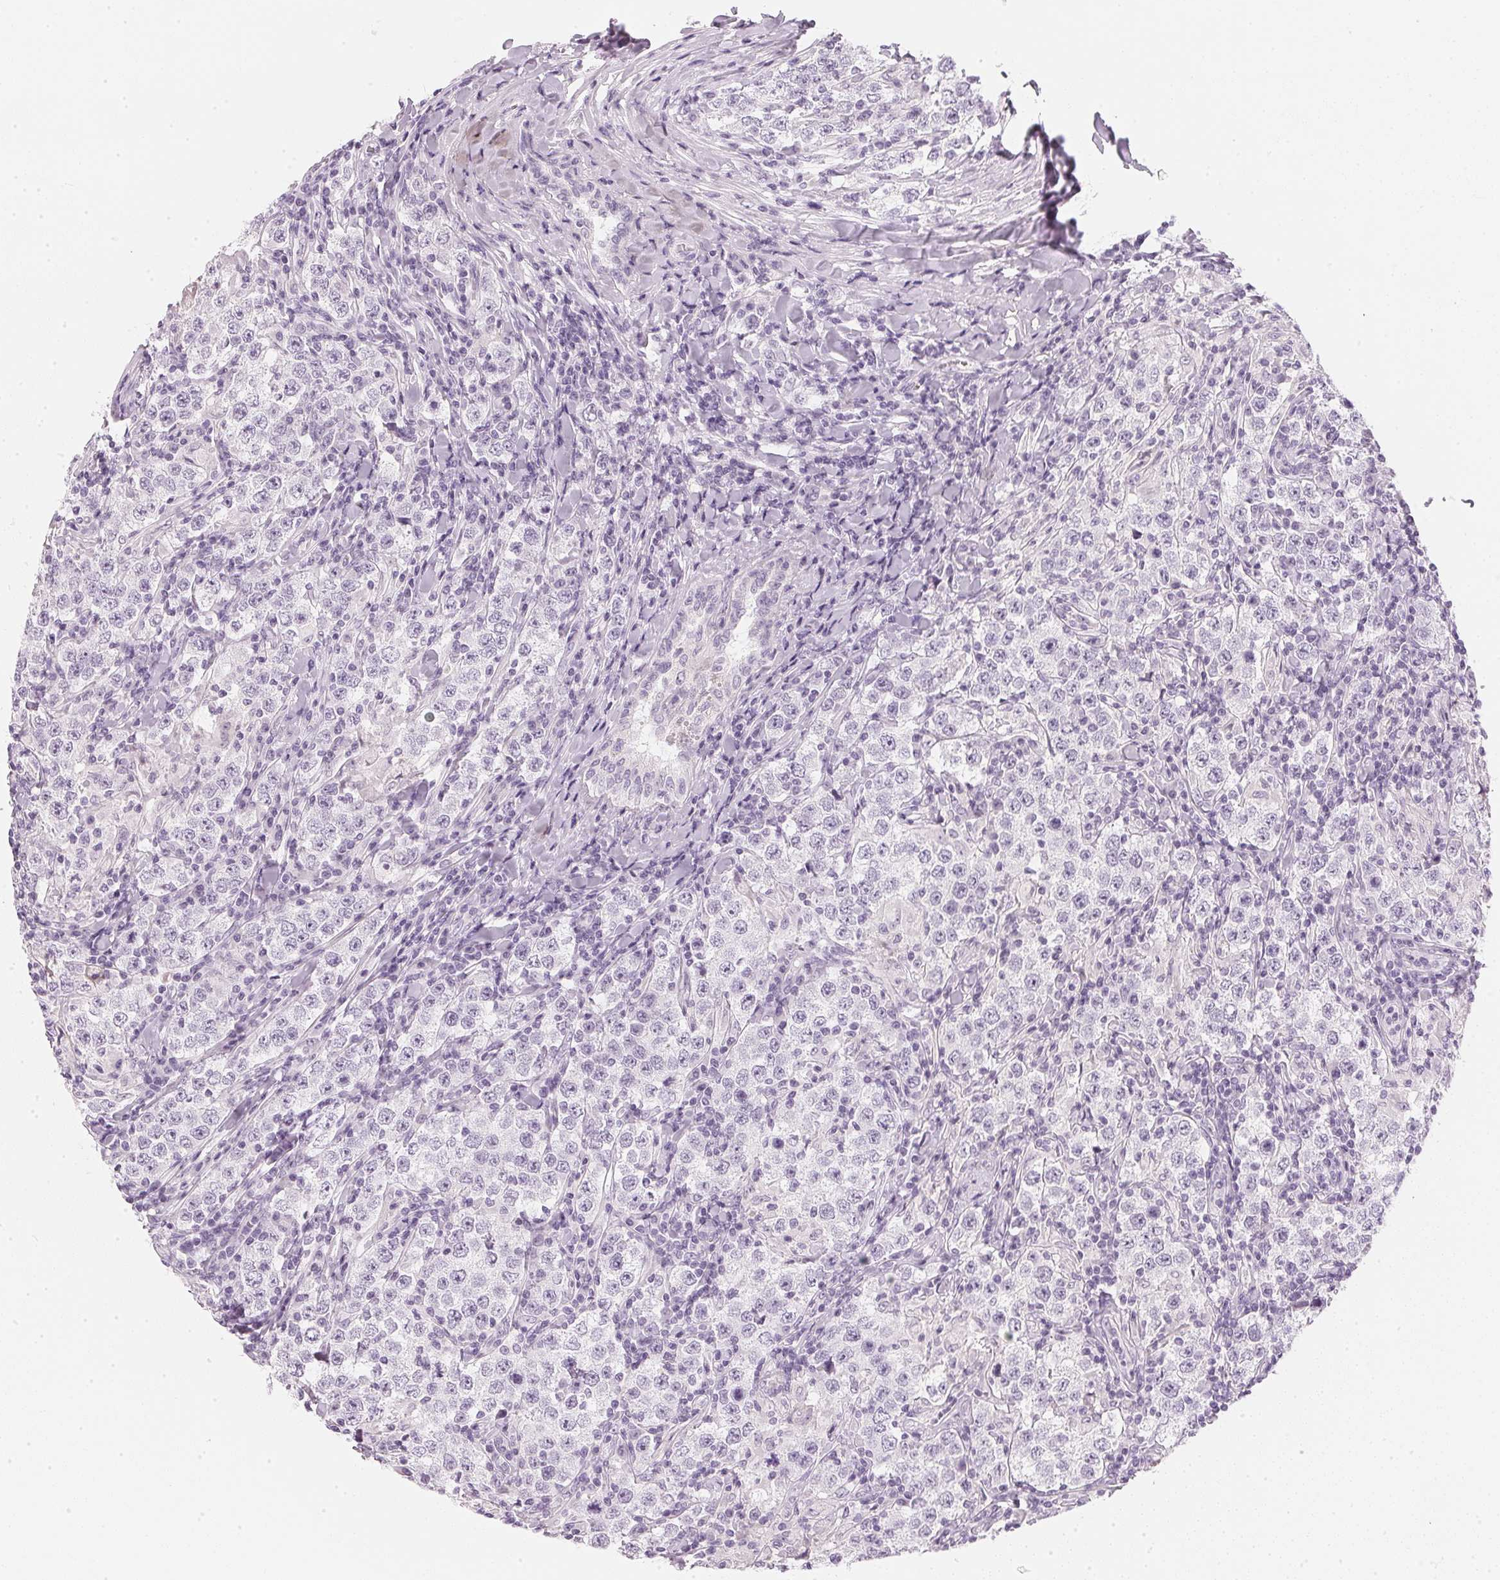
{"staining": {"intensity": "negative", "quantity": "none", "location": "none"}, "tissue": "testis cancer", "cell_type": "Tumor cells", "image_type": "cancer", "snomed": [{"axis": "morphology", "description": "Seminoma, NOS"}, {"axis": "morphology", "description": "Carcinoma, Embryonal, NOS"}, {"axis": "topography", "description": "Testis"}], "caption": "Immunohistochemistry micrograph of human testis seminoma stained for a protein (brown), which displays no expression in tumor cells. (DAB immunohistochemistry visualized using brightfield microscopy, high magnification).", "gene": "CHST4", "patient": {"sex": "male", "age": 41}}